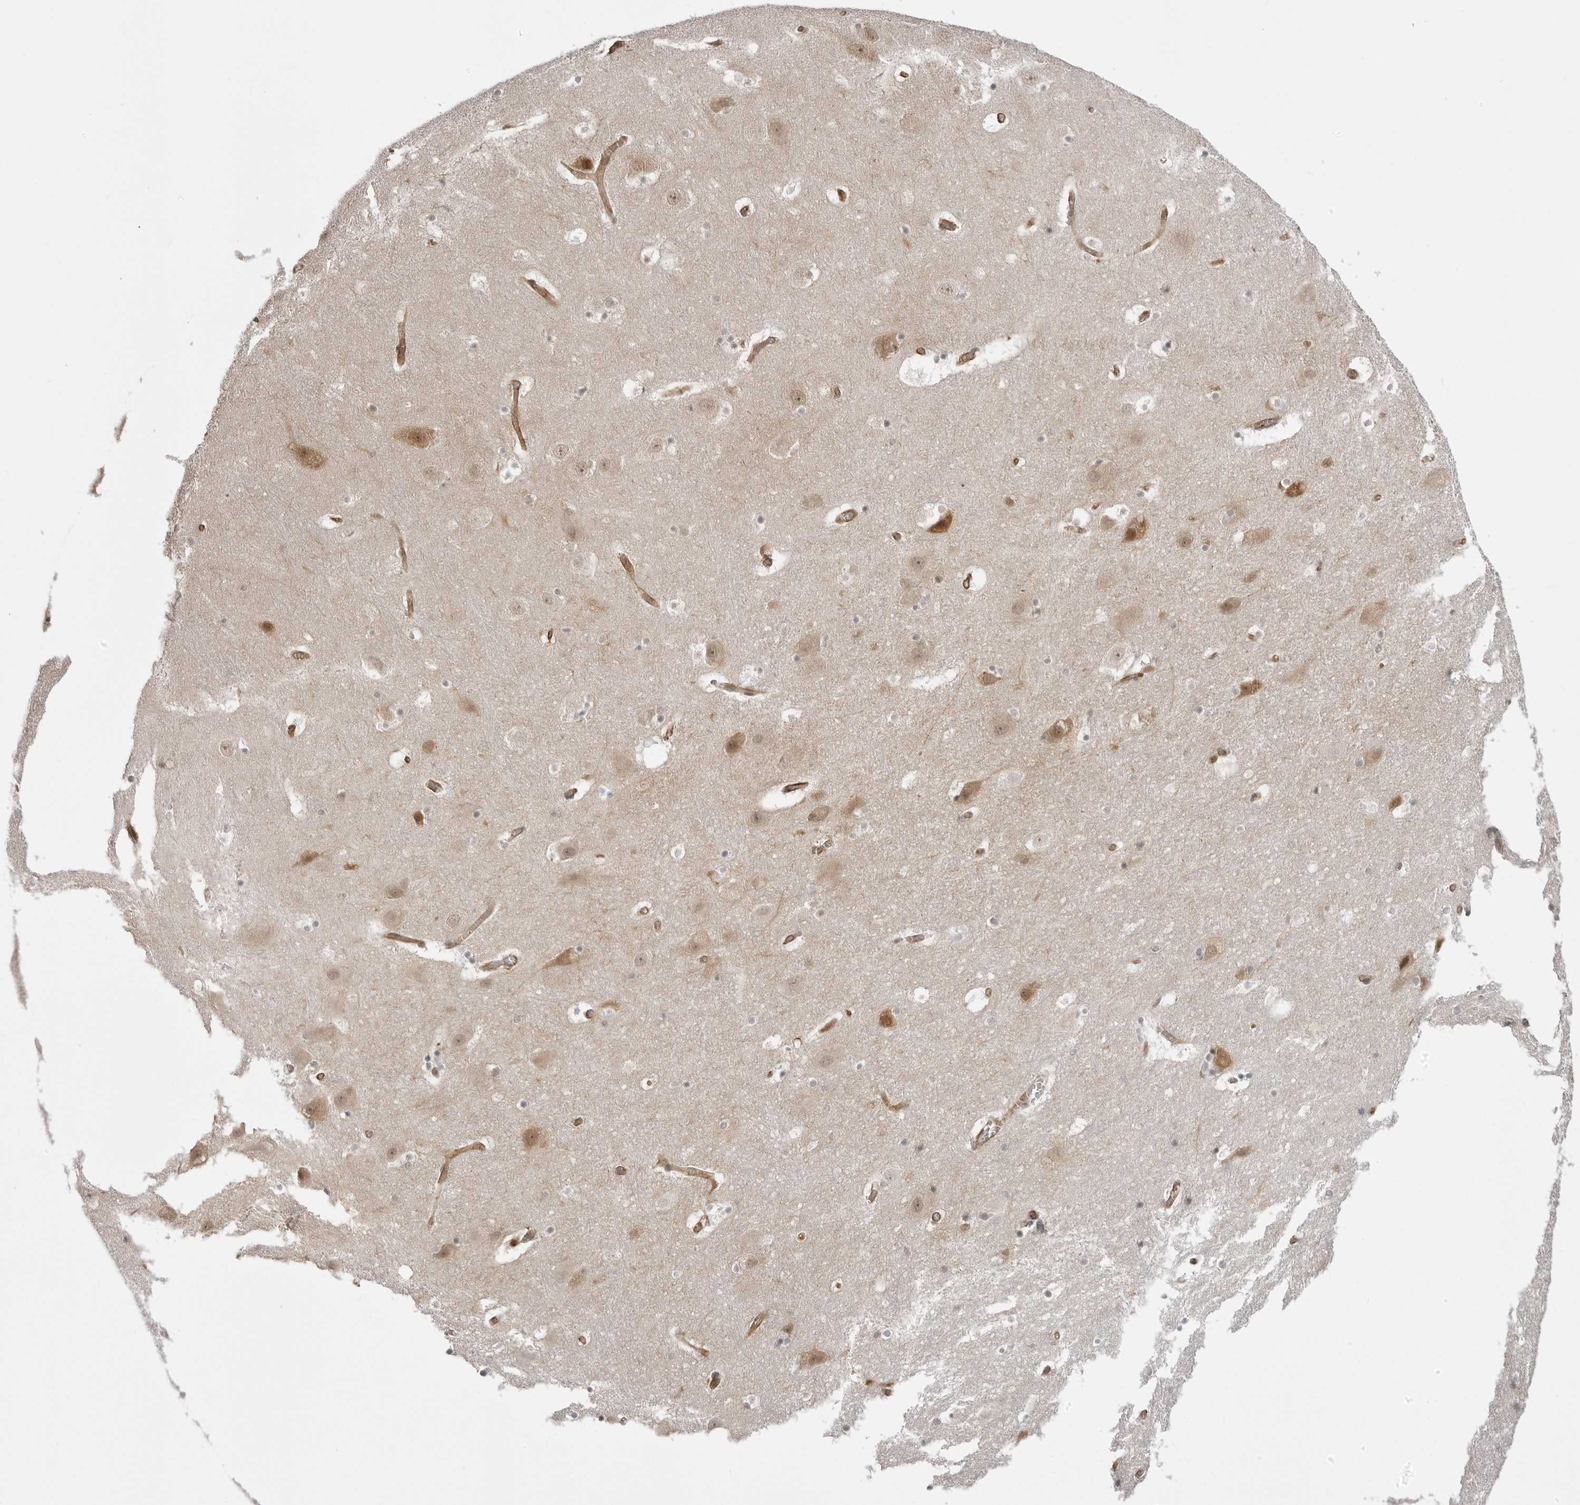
{"staining": {"intensity": "negative", "quantity": "none", "location": "none"}, "tissue": "hippocampus", "cell_type": "Glial cells", "image_type": "normal", "snomed": [{"axis": "morphology", "description": "Normal tissue, NOS"}, {"axis": "topography", "description": "Hippocampus"}], "caption": "Glial cells show no significant positivity in normal hippocampus. (DAB immunohistochemistry visualized using brightfield microscopy, high magnification).", "gene": "SORBS1", "patient": {"sex": "male", "age": 45}}